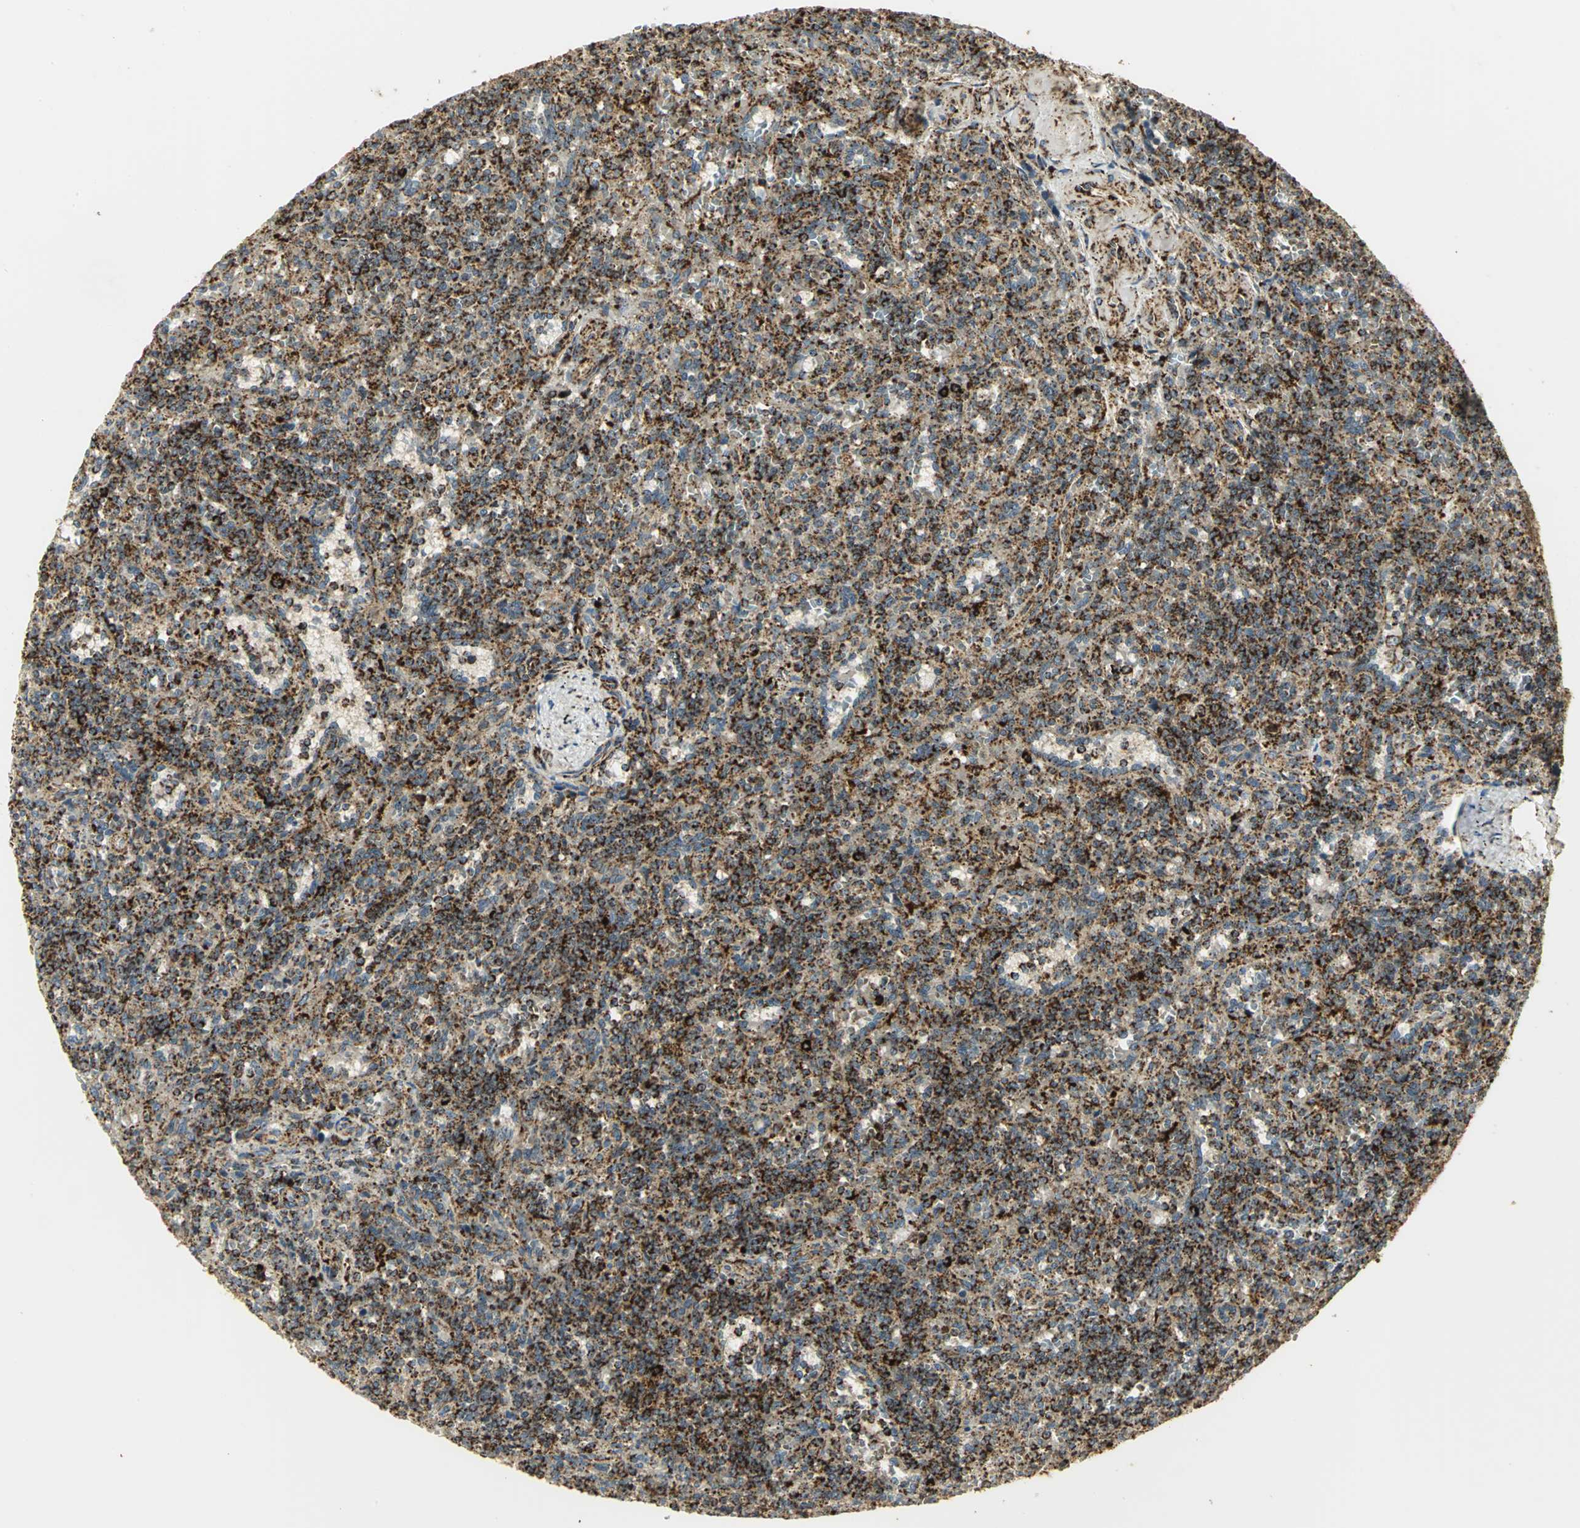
{"staining": {"intensity": "strong", "quantity": ">75%", "location": "cytoplasmic/membranous"}, "tissue": "lymphoma", "cell_type": "Tumor cells", "image_type": "cancer", "snomed": [{"axis": "morphology", "description": "Malignant lymphoma, non-Hodgkin's type, Low grade"}, {"axis": "topography", "description": "Spleen"}], "caption": "A photomicrograph of lymphoma stained for a protein exhibits strong cytoplasmic/membranous brown staining in tumor cells. (Stains: DAB (3,3'-diaminobenzidine) in brown, nuclei in blue, Microscopy: brightfield microscopy at high magnification).", "gene": "VDAC1", "patient": {"sex": "male", "age": 73}}